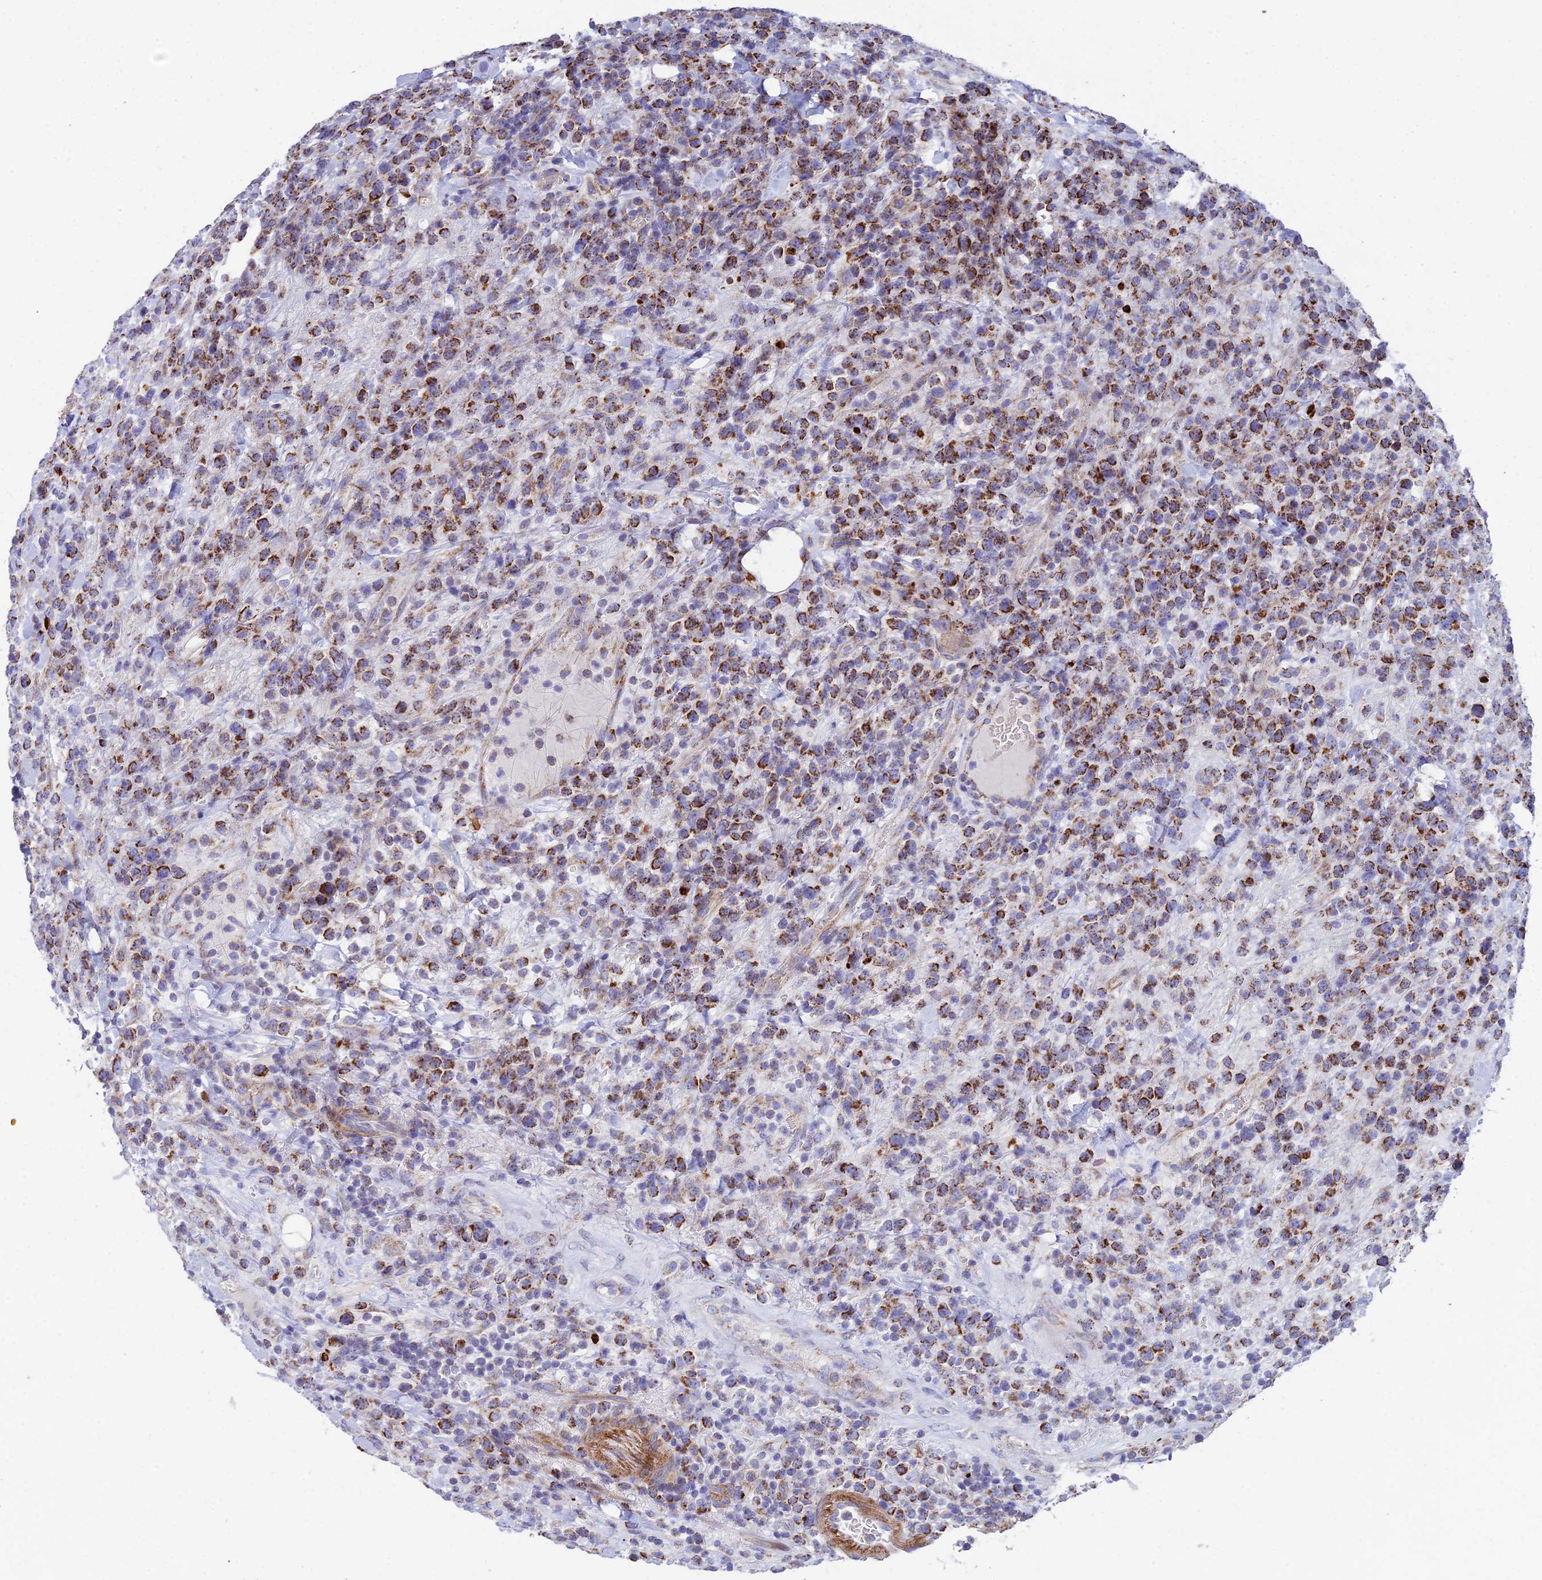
{"staining": {"intensity": "strong", "quantity": "25%-75%", "location": "cytoplasmic/membranous"}, "tissue": "lymphoma", "cell_type": "Tumor cells", "image_type": "cancer", "snomed": [{"axis": "morphology", "description": "Malignant lymphoma, non-Hodgkin's type, High grade"}, {"axis": "topography", "description": "Colon"}], "caption": "The immunohistochemical stain shows strong cytoplasmic/membranous positivity in tumor cells of lymphoma tissue. Using DAB (3,3'-diaminobenzidine) (brown) and hematoxylin (blue) stains, captured at high magnification using brightfield microscopy.", "gene": "CSPG4", "patient": {"sex": "female", "age": 53}}